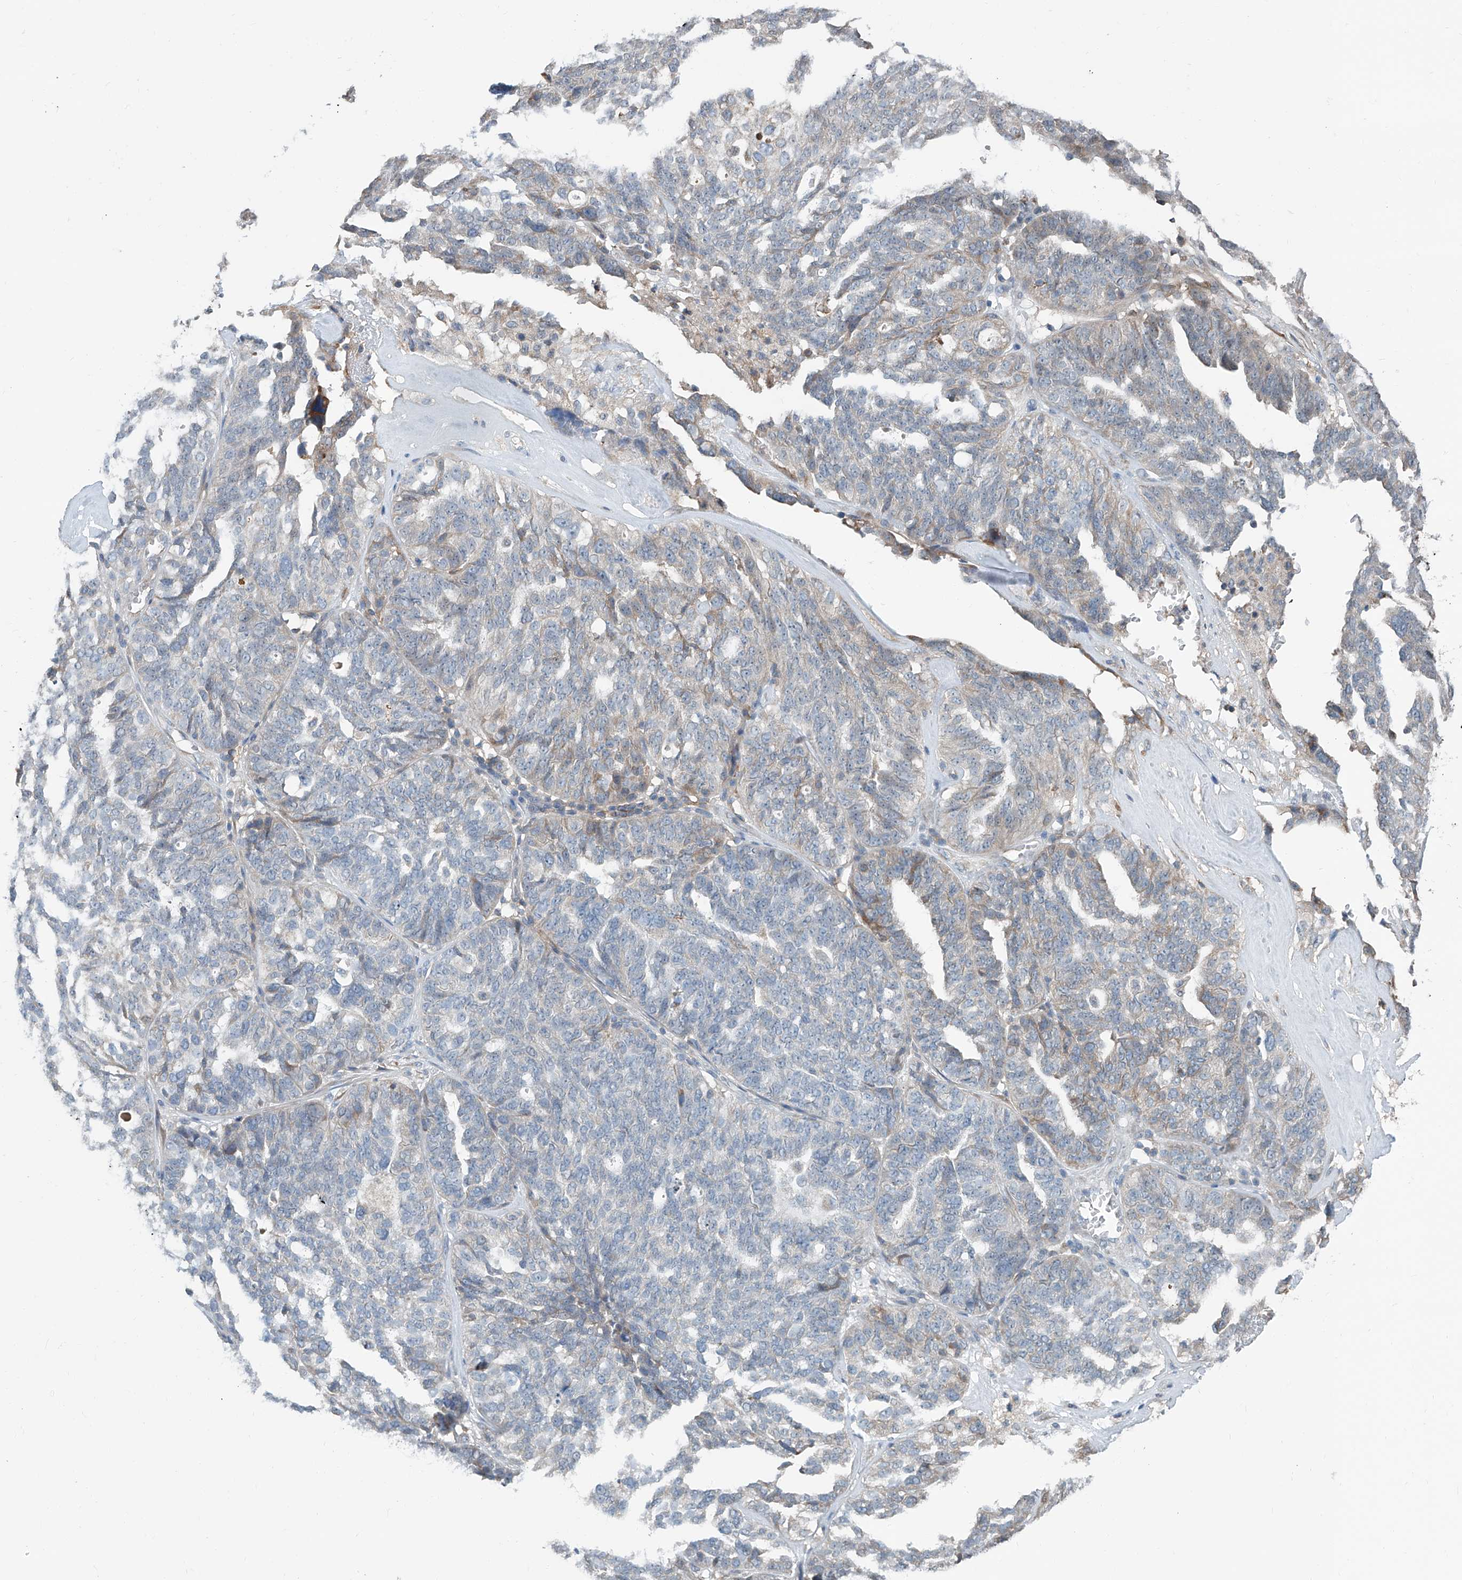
{"staining": {"intensity": "moderate", "quantity": "<25%", "location": "cytoplasmic/membranous"}, "tissue": "ovarian cancer", "cell_type": "Tumor cells", "image_type": "cancer", "snomed": [{"axis": "morphology", "description": "Cystadenocarcinoma, serous, NOS"}, {"axis": "topography", "description": "Ovary"}], "caption": "The histopathology image exhibits staining of ovarian cancer (serous cystadenocarcinoma), revealing moderate cytoplasmic/membranous protein staining (brown color) within tumor cells.", "gene": "KCNK10", "patient": {"sex": "female", "age": 59}}